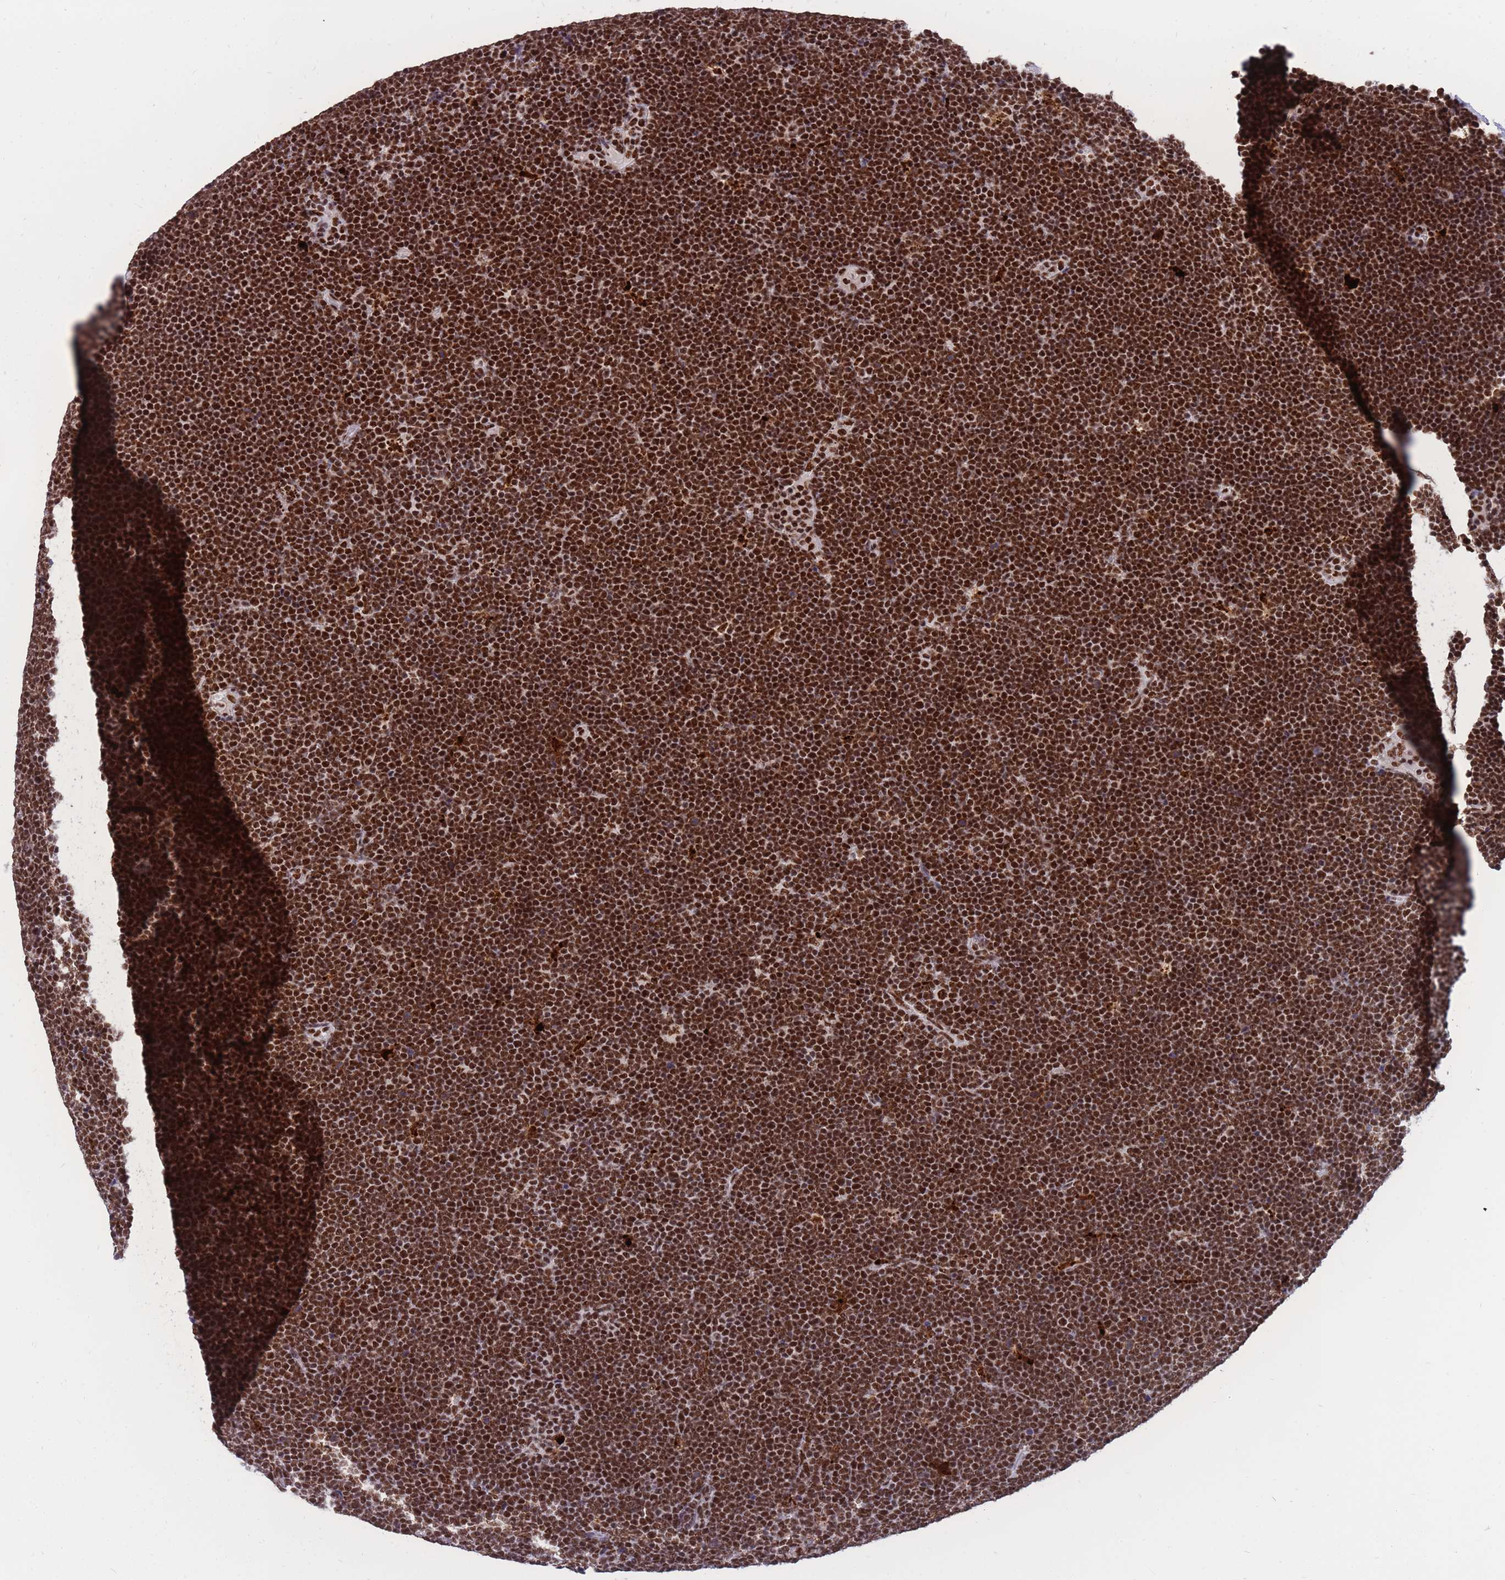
{"staining": {"intensity": "strong", "quantity": ">75%", "location": "nuclear"}, "tissue": "lymphoma", "cell_type": "Tumor cells", "image_type": "cancer", "snomed": [{"axis": "morphology", "description": "Malignant lymphoma, non-Hodgkin's type, High grade"}, {"axis": "topography", "description": "Lymph node"}], "caption": "Approximately >75% of tumor cells in human lymphoma show strong nuclear protein positivity as visualized by brown immunohistochemical staining.", "gene": "PRPF19", "patient": {"sex": "male", "age": 13}}